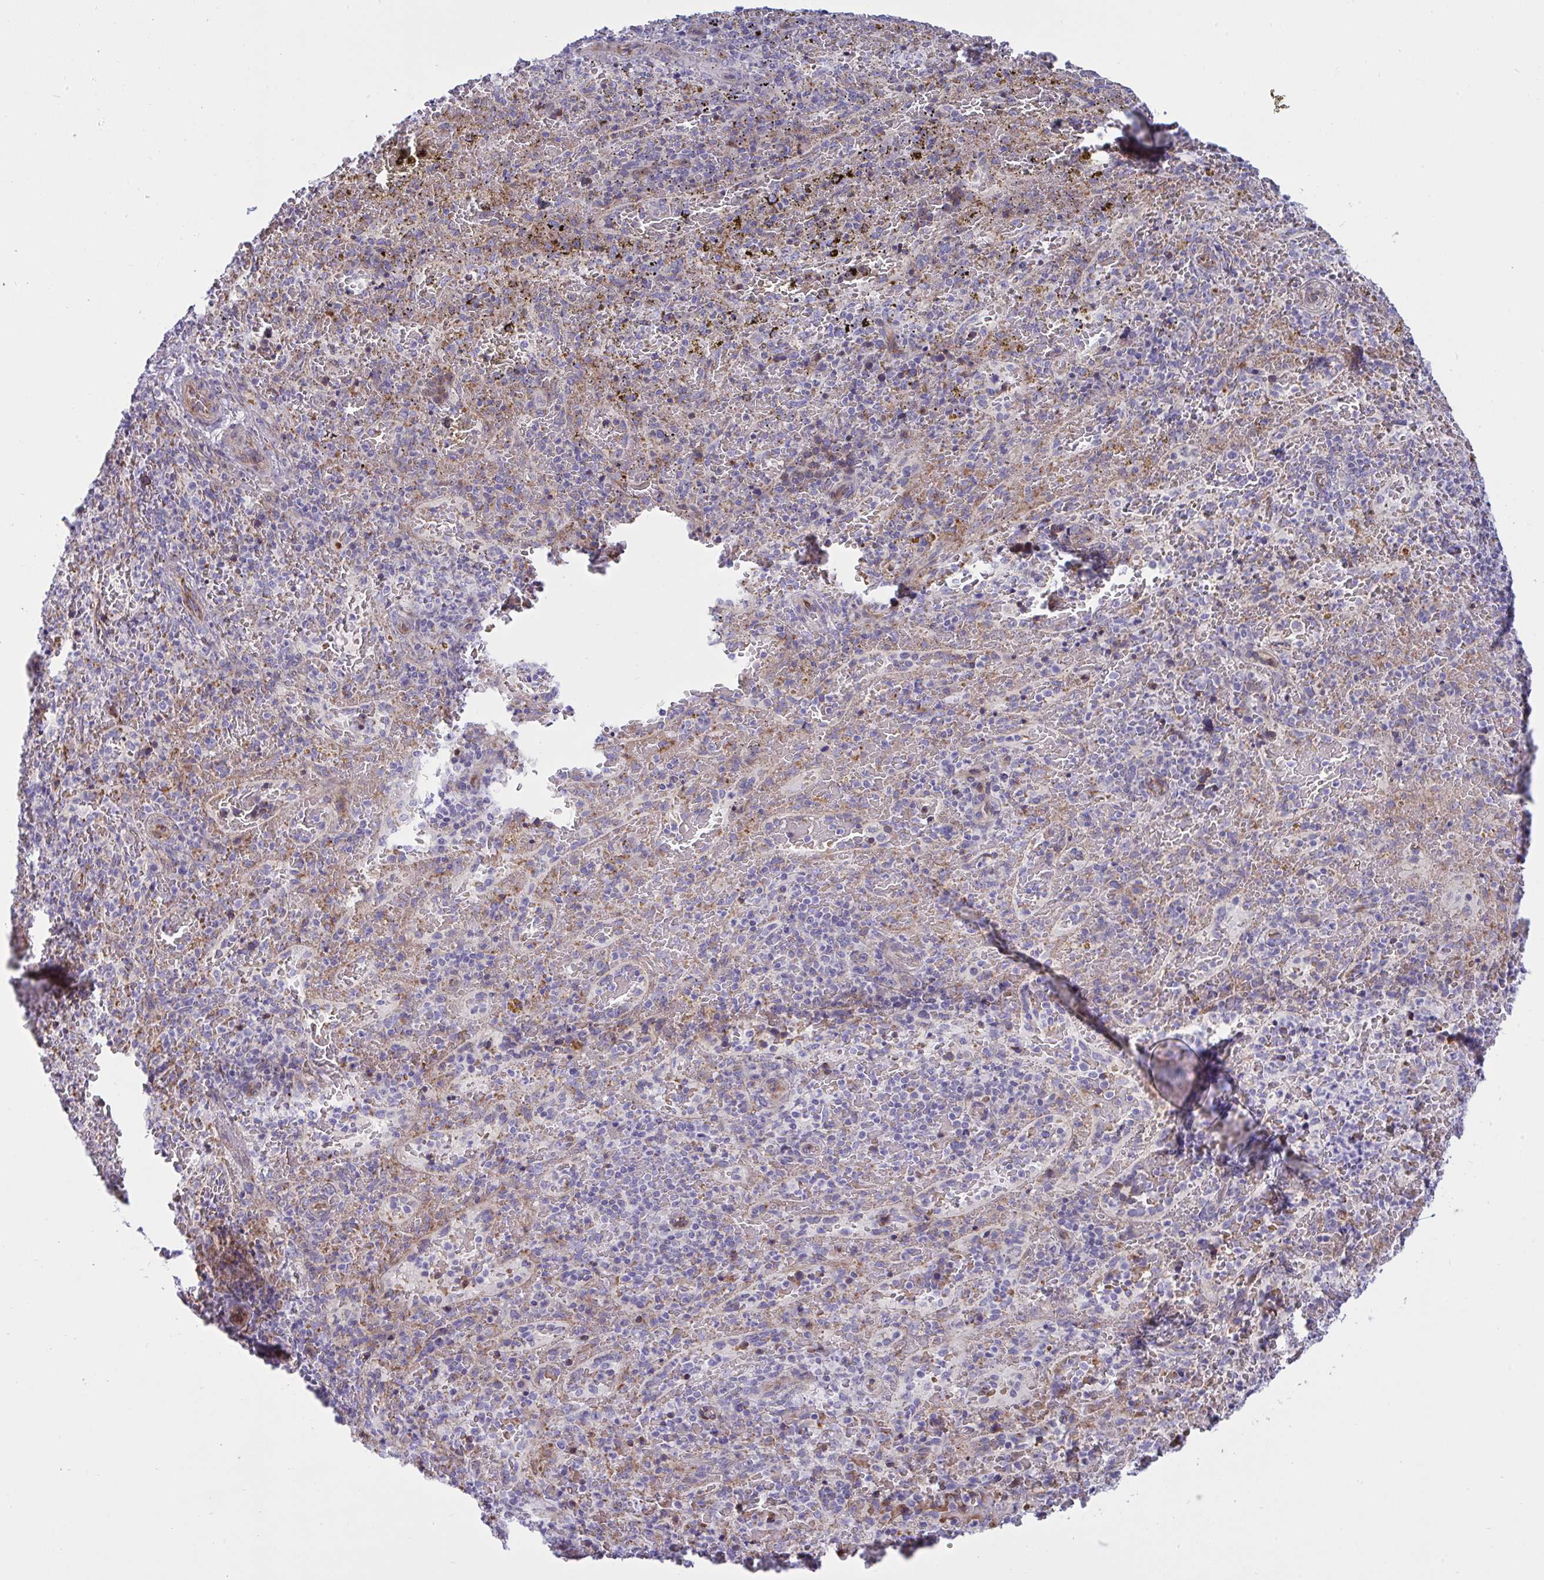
{"staining": {"intensity": "negative", "quantity": "none", "location": "none"}, "tissue": "spleen", "cell_type": "Cells in red pulp", "image_type": "normal", "snomed": [{"axis": "morphology", "description": "Normal tissue, NOS"}, {"axis": "topography", "description": "Spleen"}], "caption": "Immunohistochemical staining of unremarkable human spleen reveals no significant positivity in cells in red pulp. (IHC, brightfield microscopy, high magnification).", "gene": "NTN1", "patient": {"sex": "female", "age": 50}}